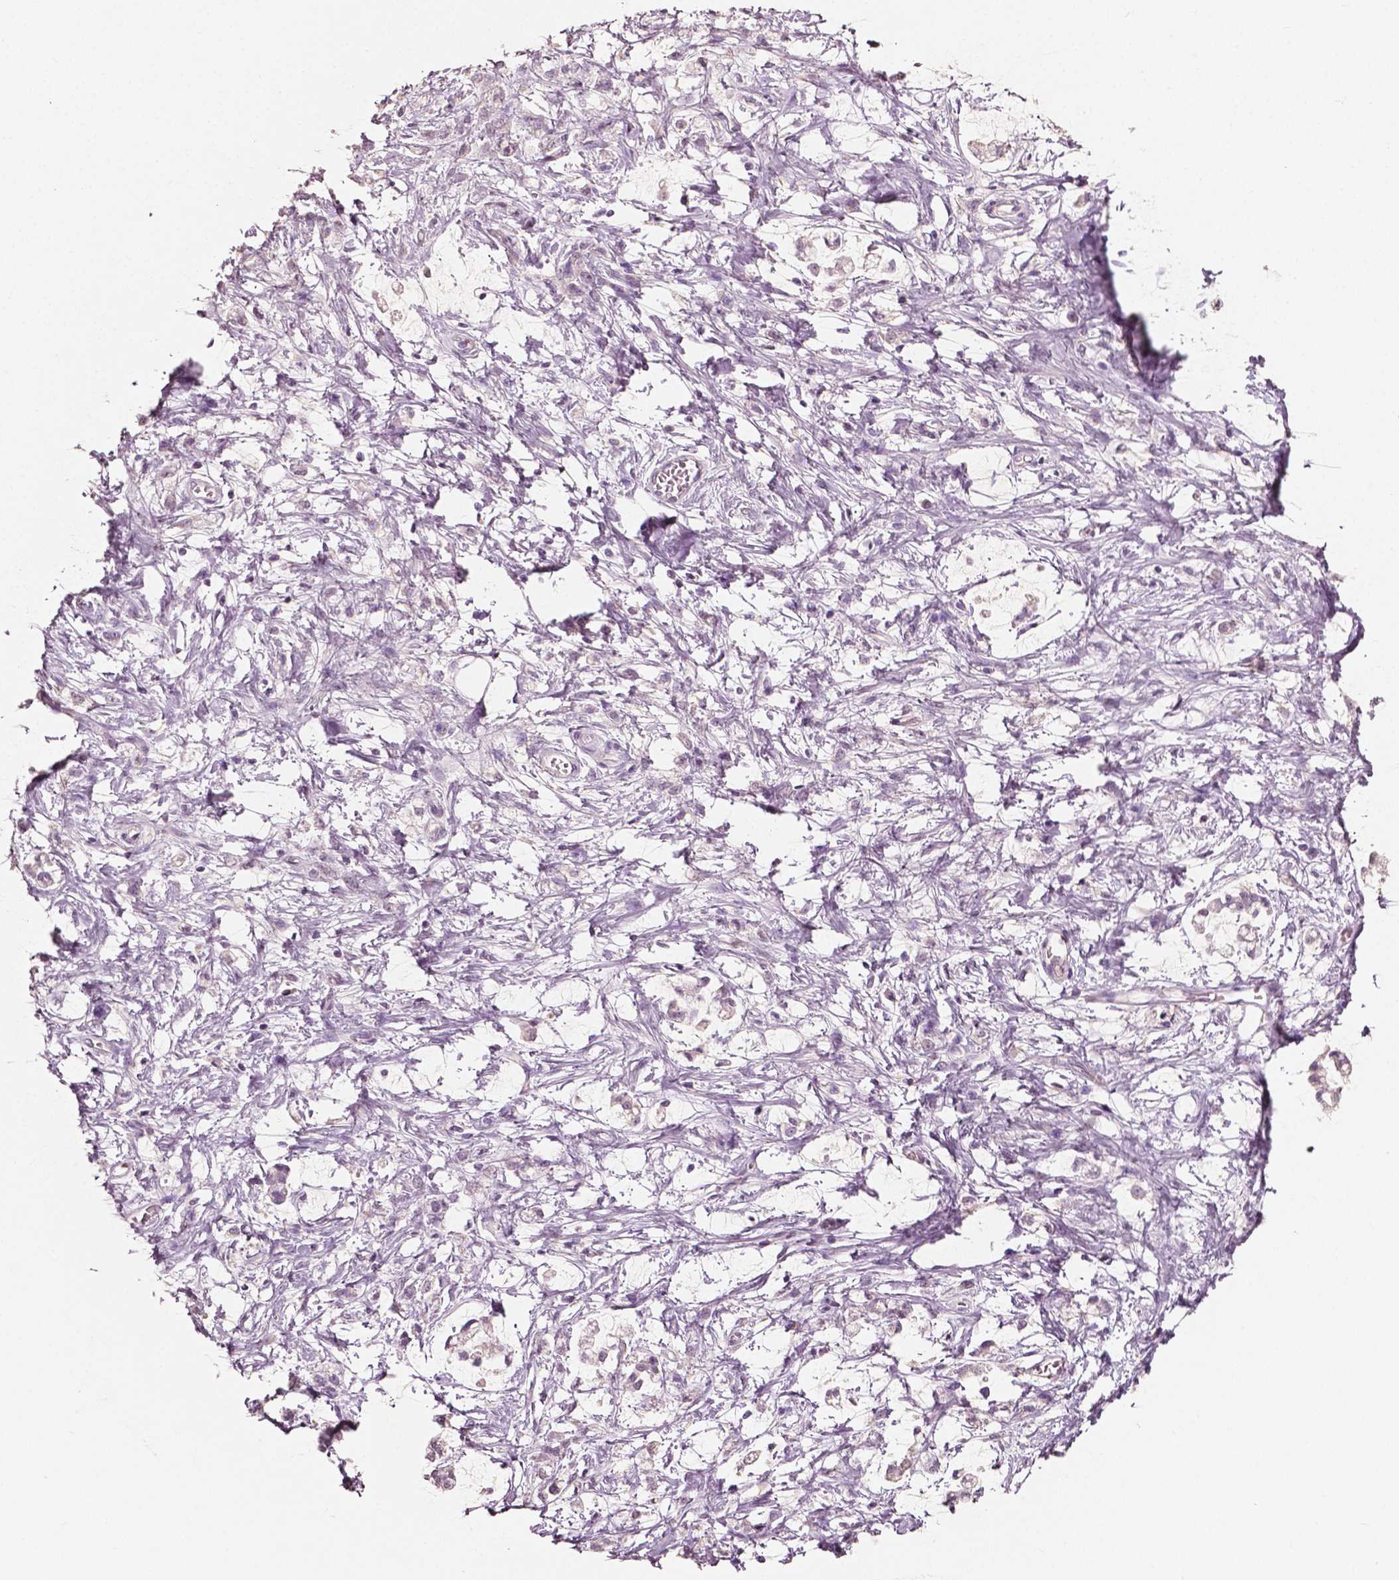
{"staining": {"intensity": "negative", "quantity": "none", "location": "none"}, "tissue": "stomach cancer", "cell_type": "Tumor cells", "image_type": "cancer", "snomed": [{"axis": "morphology", "description": "Adenocarcinoma, NOS"}, {"axis": "topography", "description": "Stomach"}], "caption": "A histopathology image of human adenocarcinoma (stomach) is negative for staining in tumor cells.", "gene": "PLA2R1", "patient": {"sex": "female", "age": 60}}